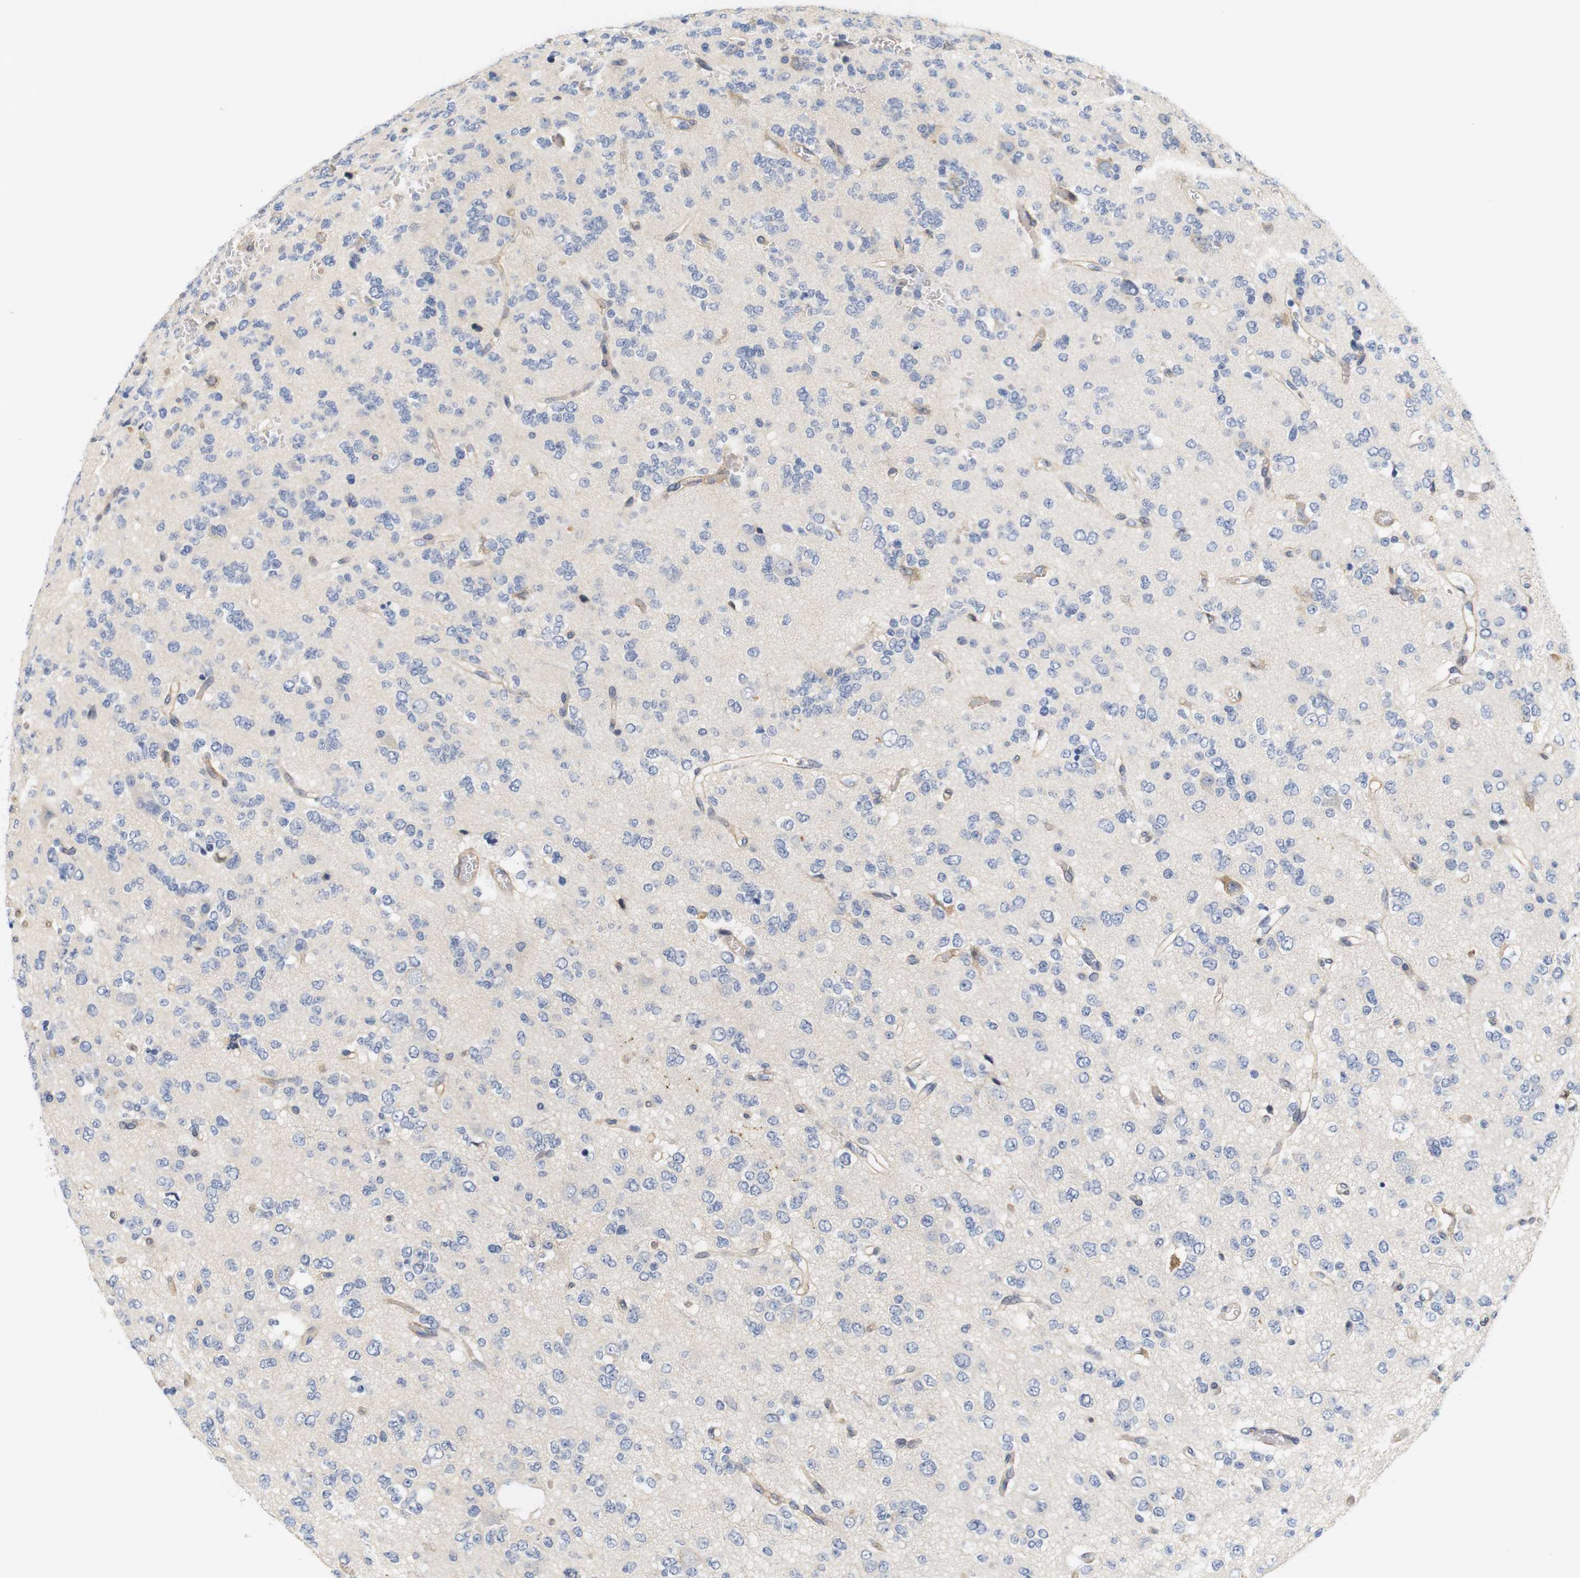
{"staining": {"intensity": "moderate", "quantity": "<25%", "location": "cytoplasmic/membranous"}, "tissue": "glioma", "cell_type": "Tumor cells", "image_type": "cancer", "snomed": [{"axis": "morphology", "description": "Glioma, malignant, Low grade"}, {"axis": "topography", "description": "Brain"}], "caption": "Protein staining by immunohistochemistry exhibits moderate cytoplasmic/membranous expression in about <25% of tumor cells in glioma. The protein is stained brown, and the nuclei are stained in blue (DAB (3,3'-diaminobenzidine) IHC with brightfield microscopy, high magnification).", "gene": "CYB561", "patient": {"sex": "male", "age": 38}}